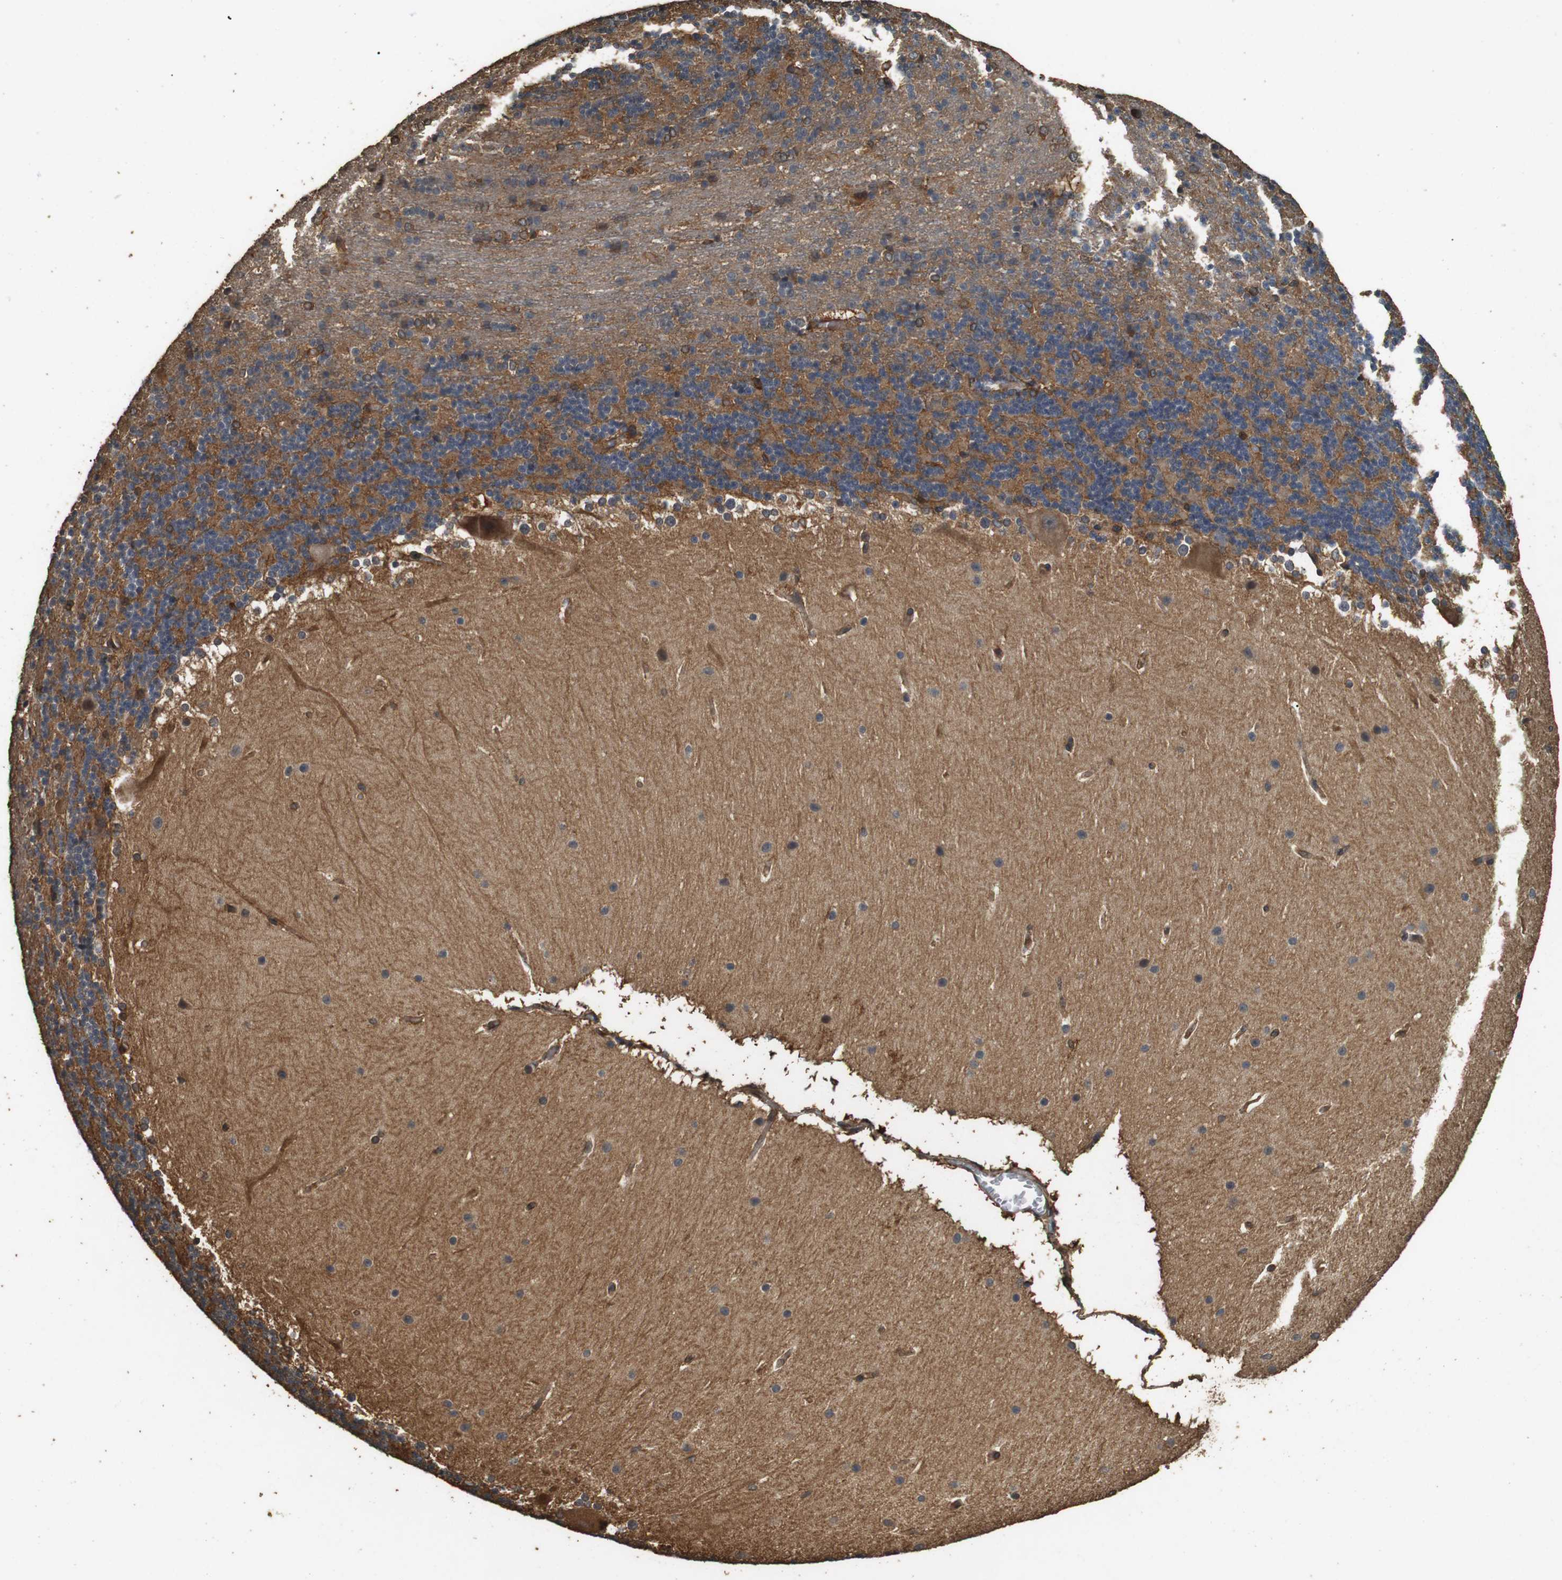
{"staining": {"intensity": "moderate", "quantity": ">75%", "location": "cytoplasmic/membranous"}, "tissue": "cerebellum", "cell_type": "Cells in granular layer", "image_type": "normal", "snomed": [{"axis": "morphology", "description": "Normal tissue, NOS"}, {"axis": "topography", "description": "Cerebellum"}], "caption": "IHC staining of unremarkable cerebellum, which shows medium levels of moderate cytoplasmic/membranous positivity in about >75% of cells in granular layer indicating moderate cytoplasmic/membranous protein positivity. The staining was performed using DAB (brown) for protein detection and nuclei were counterstained in hematoxylin (blue).", "gene": "CNPY4", "patient": {"sex": "female", "age": 19}}